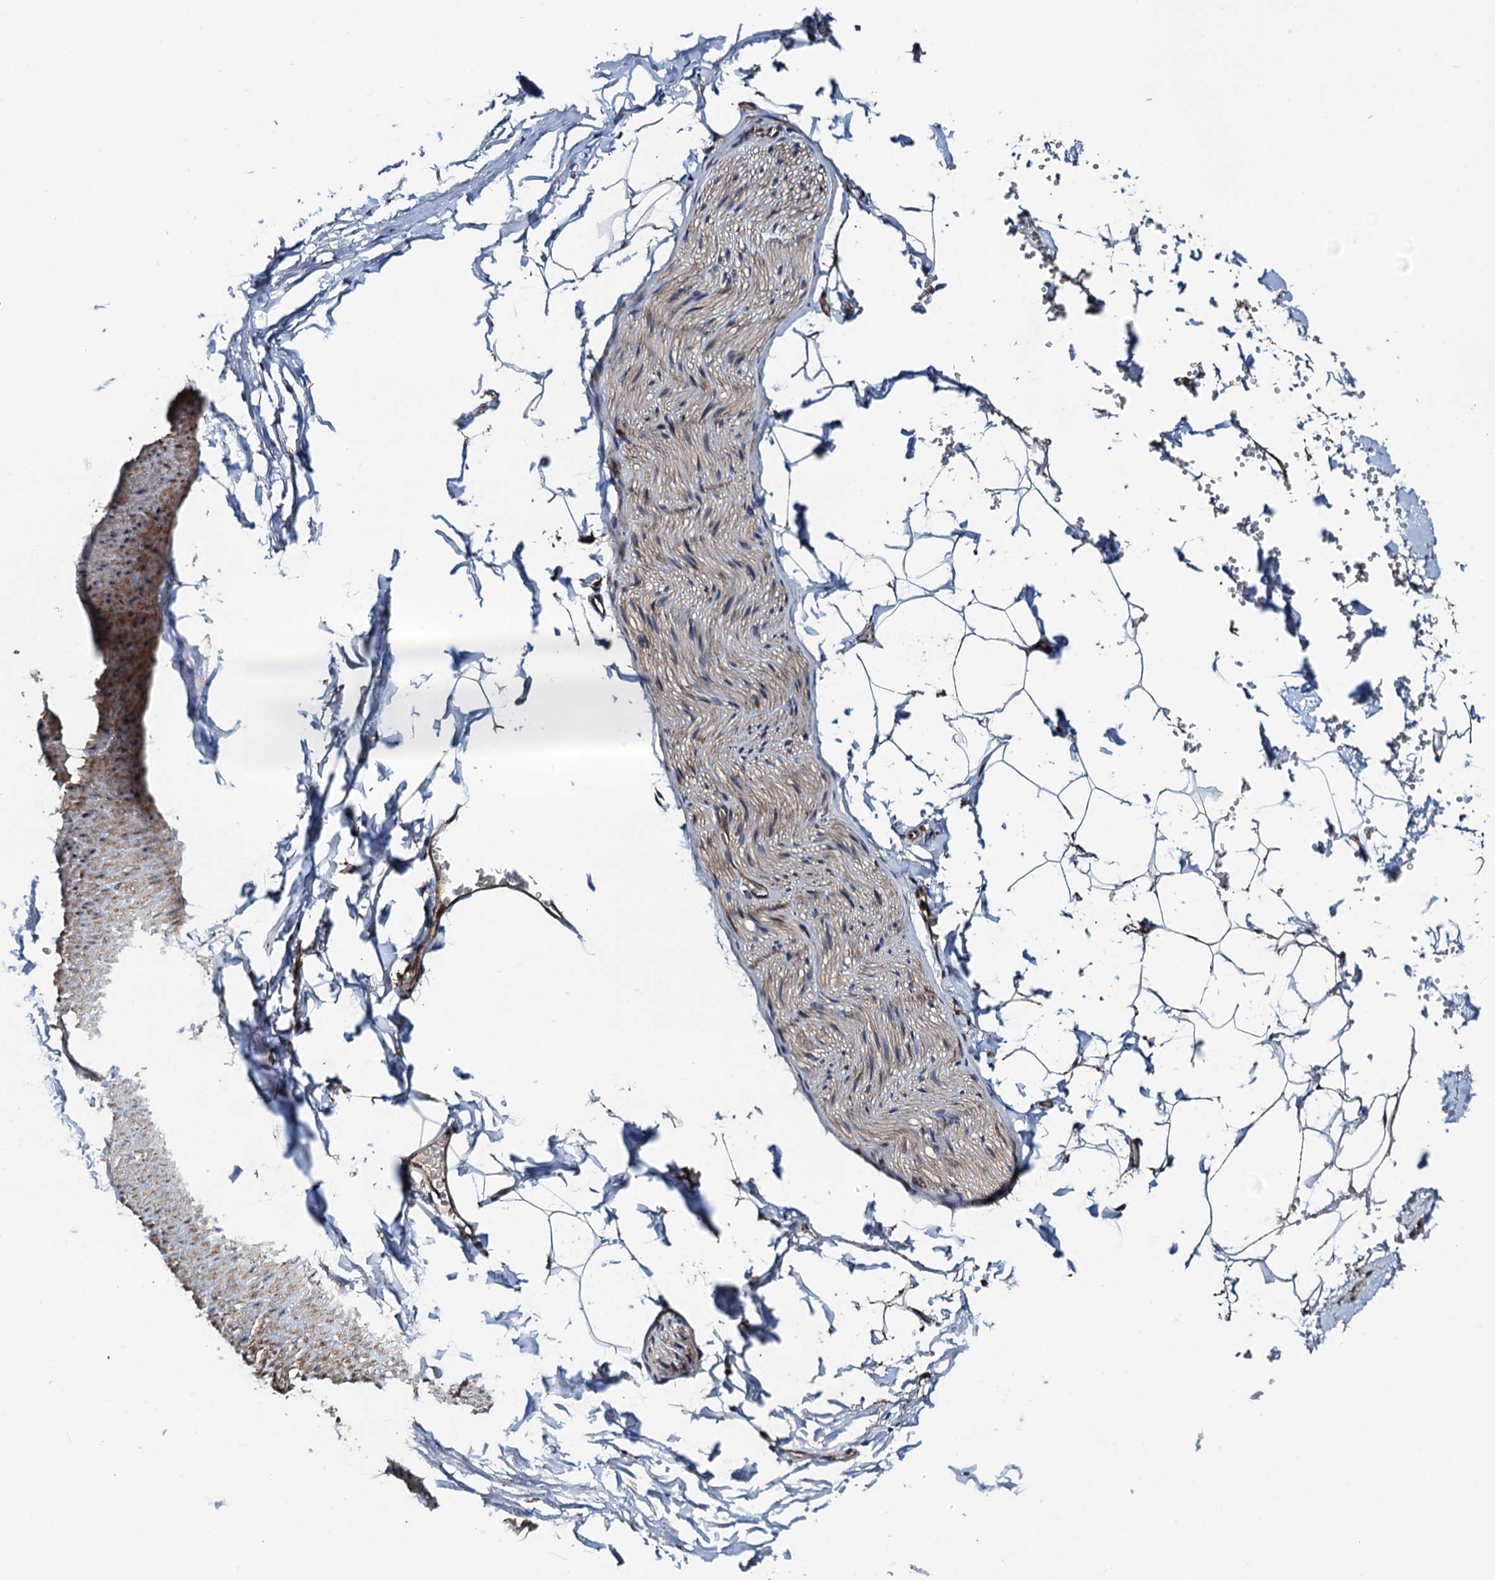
{"staining": {"intensity": "negative", "quantity": "none", "location": "none"}, "tissue": "adipose tissue", "cell_type": "Adipocytes", "image_type": "normal", "snomed": [{"axis": "morphology", "description": "Normal tissue, NOS"}, {"axis": "topography", "description": "Gallbladder"}, {"axis": "topography", "description": "Peripheral nerve tissue"}], "caption": "Immunohistochemical staining of normal adipose tissue exhibits no significant positivity in adipocytes.", "gene": "AAGAB", "patient": {"sex": "male", "age": 38}}